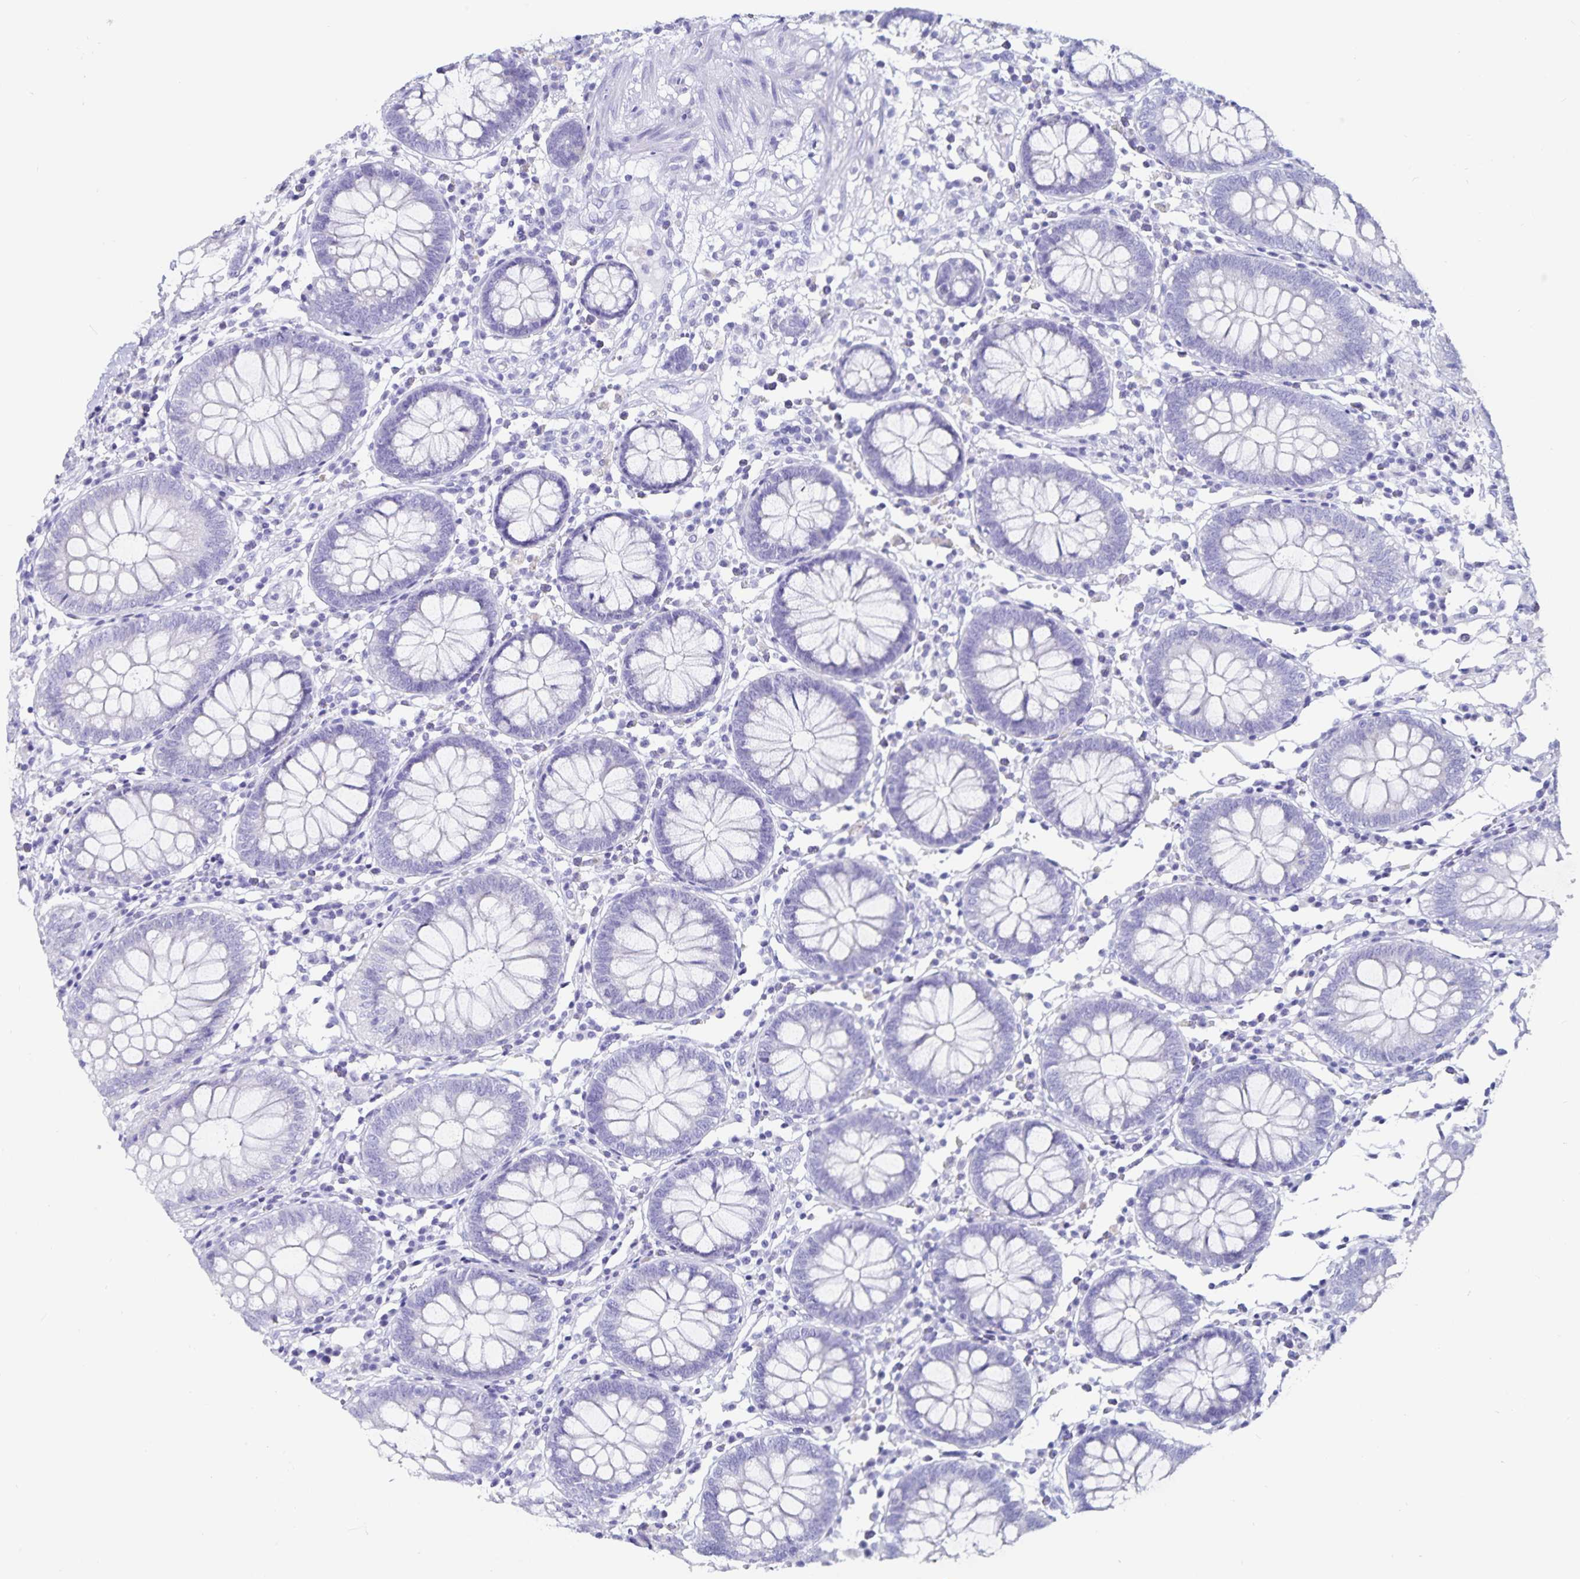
{"staining": {"intensity": "negative", "quantity": "none", "location": "none"}, "tissue": "colon", "cell_type": "Endothelial cells", "image_type": "normal", "snomed": [{"axis": "morphology", "description": "Normal tissue, NOS"}, {"axis": "morphology", "description": "Adenocarcinoma, NOS"}, {"axis": "topography", "description": "Colon"}], "caption": "The photomicrograph demonstrates no staining of endothelial cells in unremarkable colon. (IHC, brightfield microscopy, high magnification).", "gene": "C19orf73", "patient": {"sex": "male", "age": 83}}